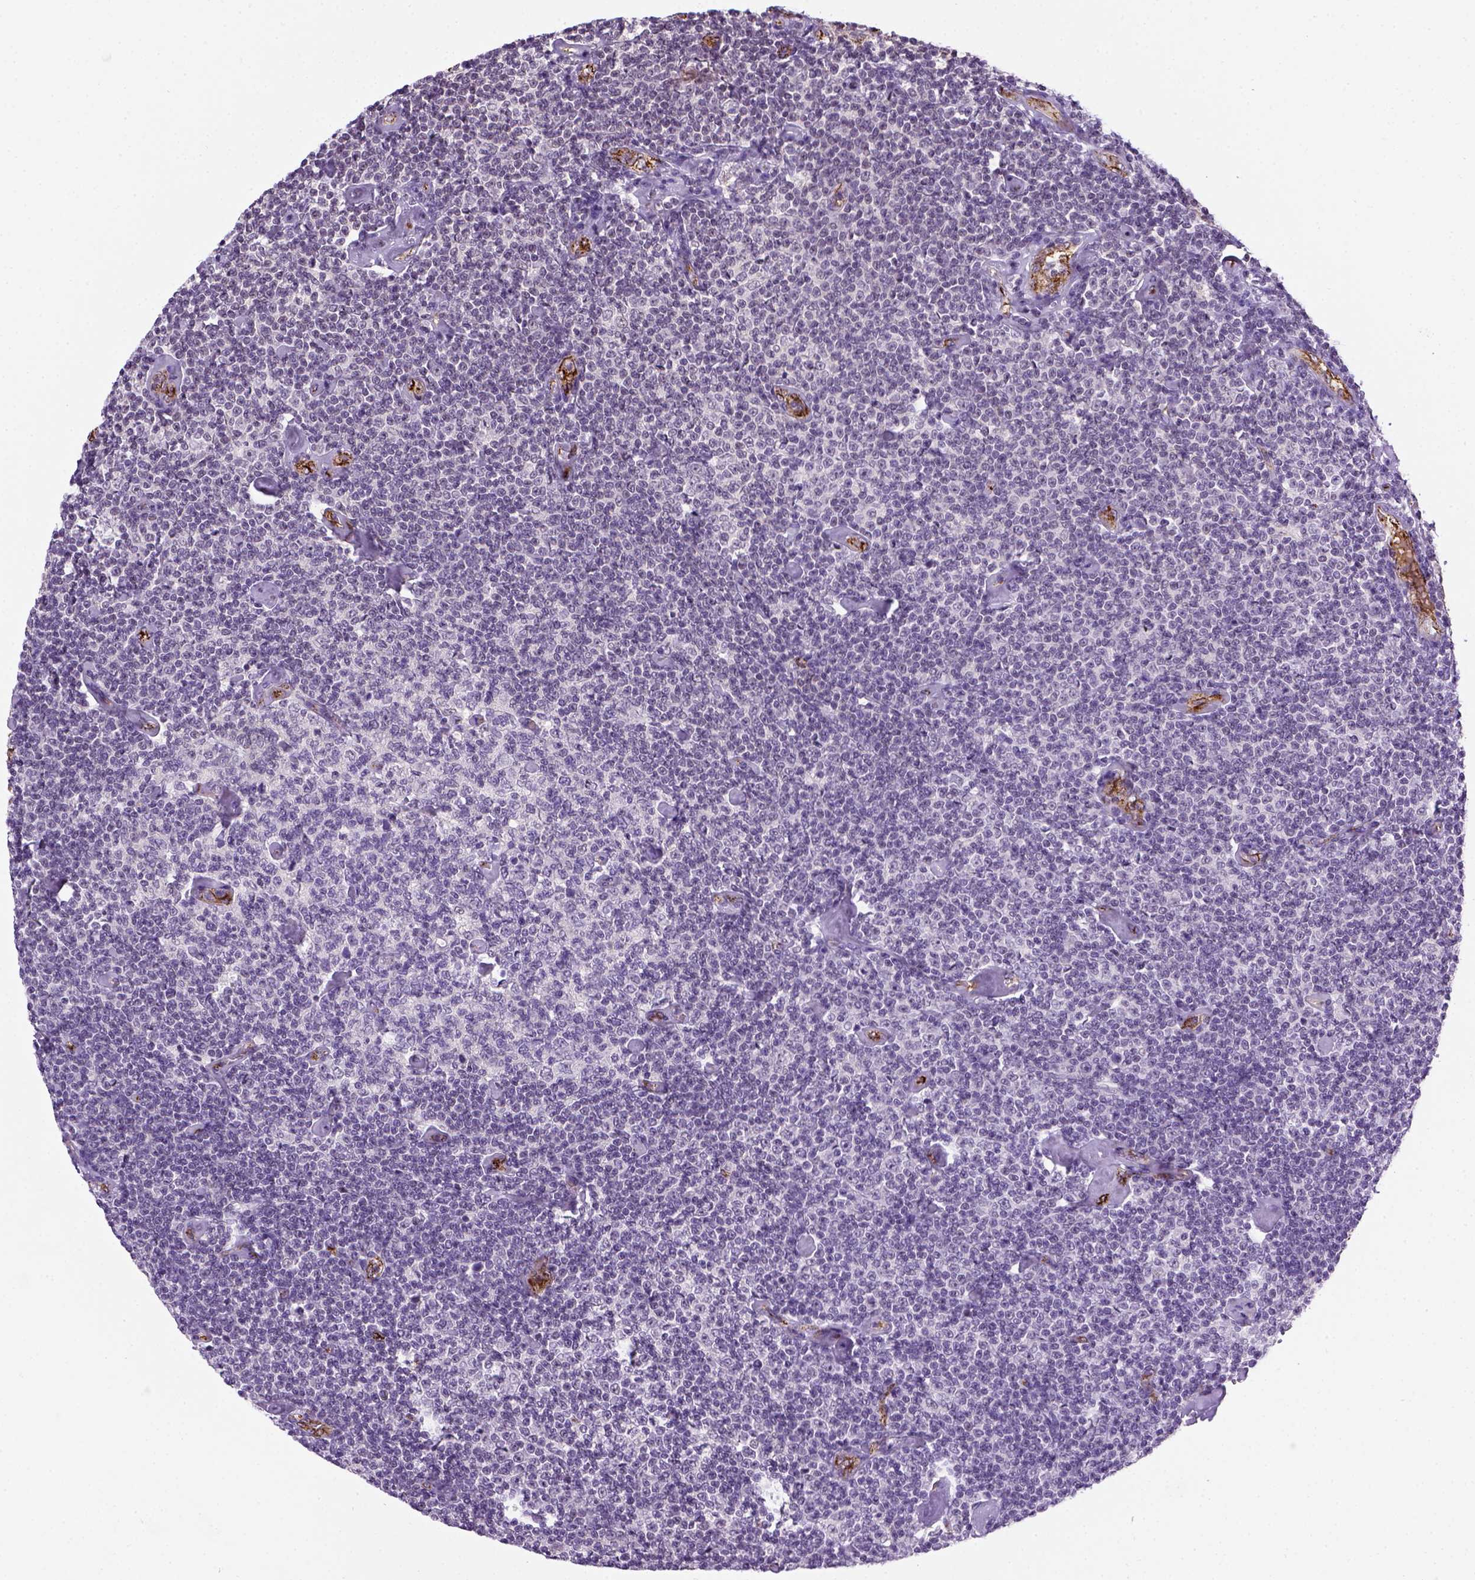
{"staining": {"intensity": "negative", "quantity": "none", "location": "none"}, "tissue": "lymphoma", "cell_type": "Tumor cells", "image_type": "cancer", "snomed": [{"axis": "morphology", "description": "Malignant lymphoma, non-Hodgkin's type, Low grade"}, {"axis": "topography", "description": "Lymph node"}], "caption": "Malignant lymphoma, non-Hodgkin's type (low-grade) stained for a protein using IHC shows no expression tumor cells.", "gene": "VWF", "patient": {"sex": "male", "age": 81}}